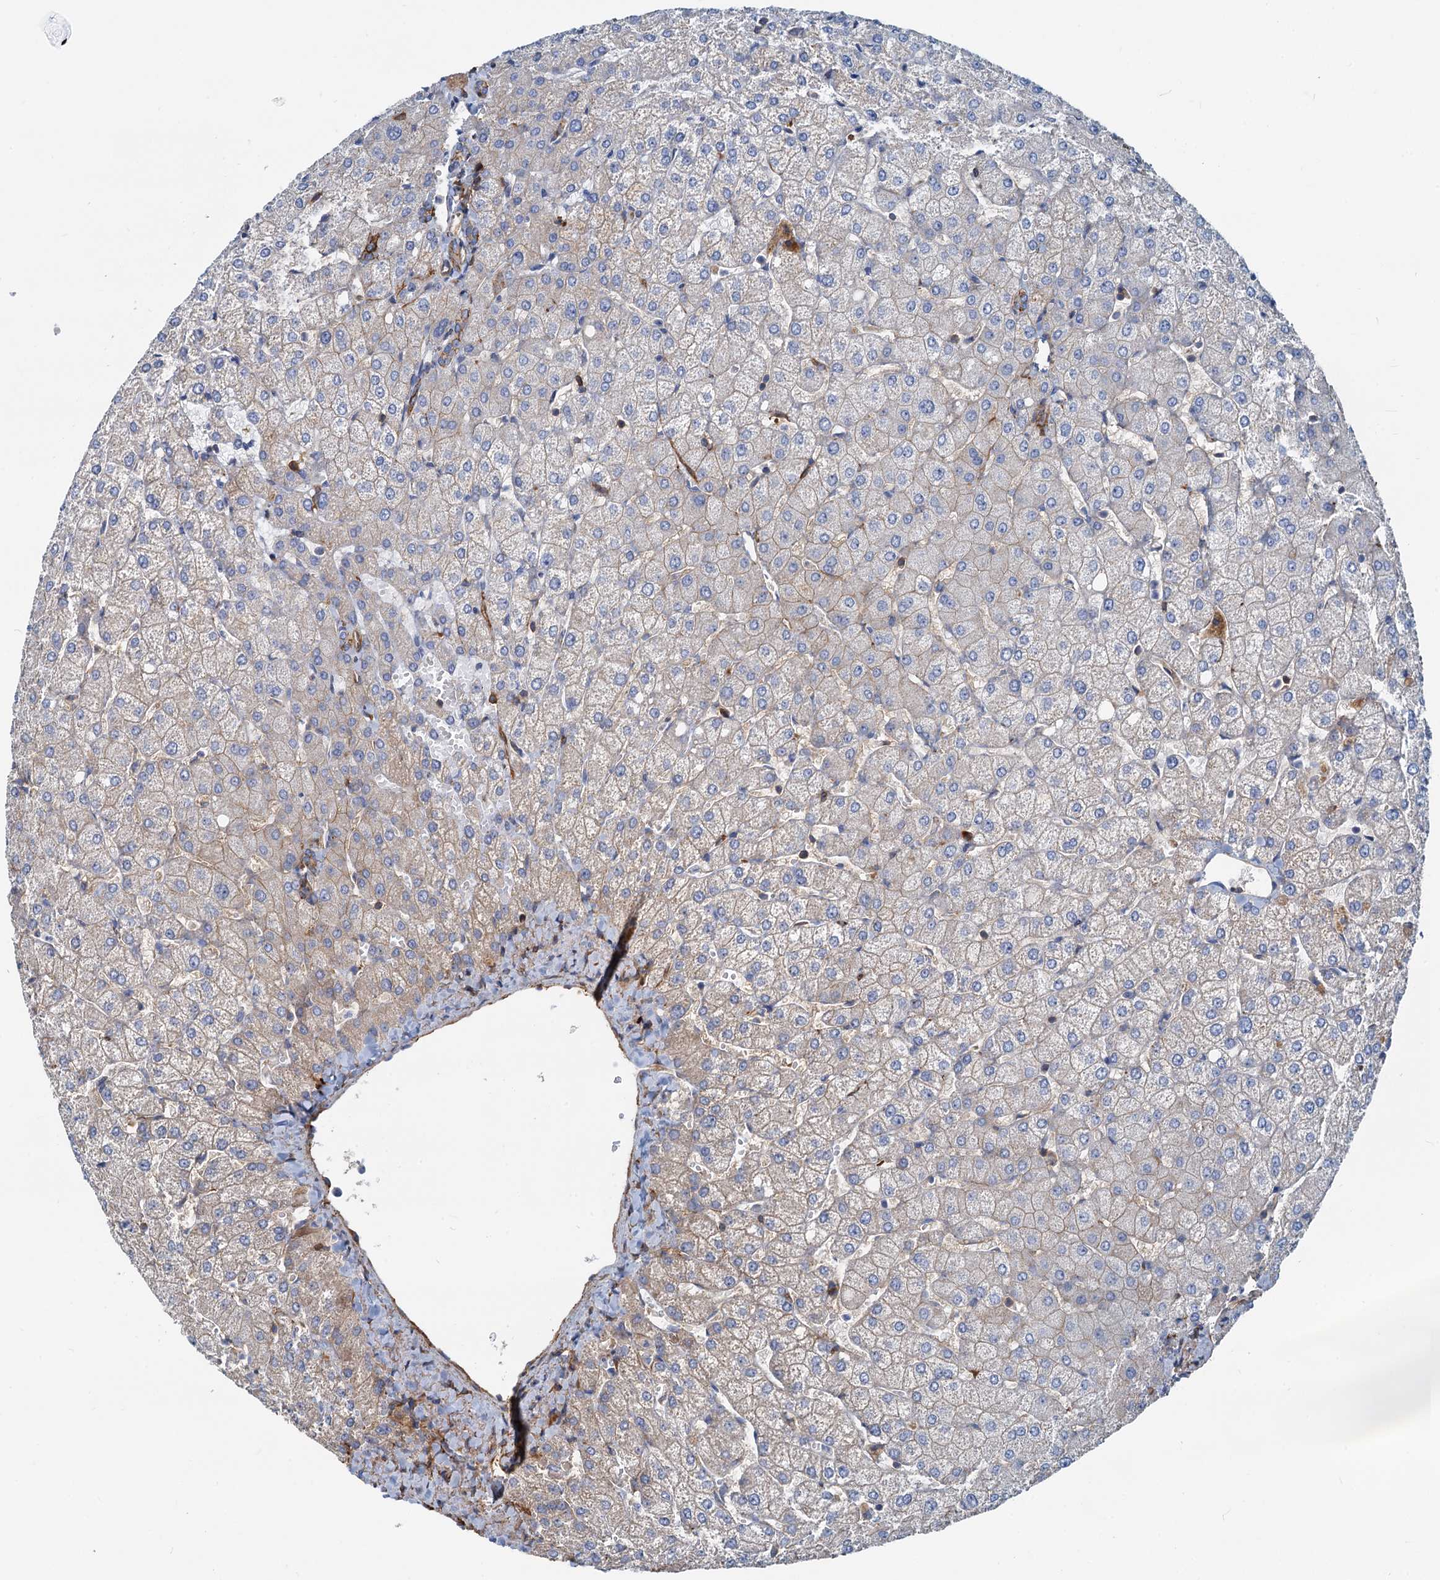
{"staining": {"intensity": "negative", "quantity": "none", "location": "none"}, "tissue": "liver", "cell_type": "Cholangiocytes", "image_type": "normal", "snomed": [{"axis": "morphology", "description": "Normal tissue, NOS"}, {"axis": "topography", "description": "Liver"}], "caption": "Human liver stained for a protein using IHC exhibits no positivity in cholangiocytes.", "gene": "LNX2", "patient": {"sex": "female", "age": 54}}